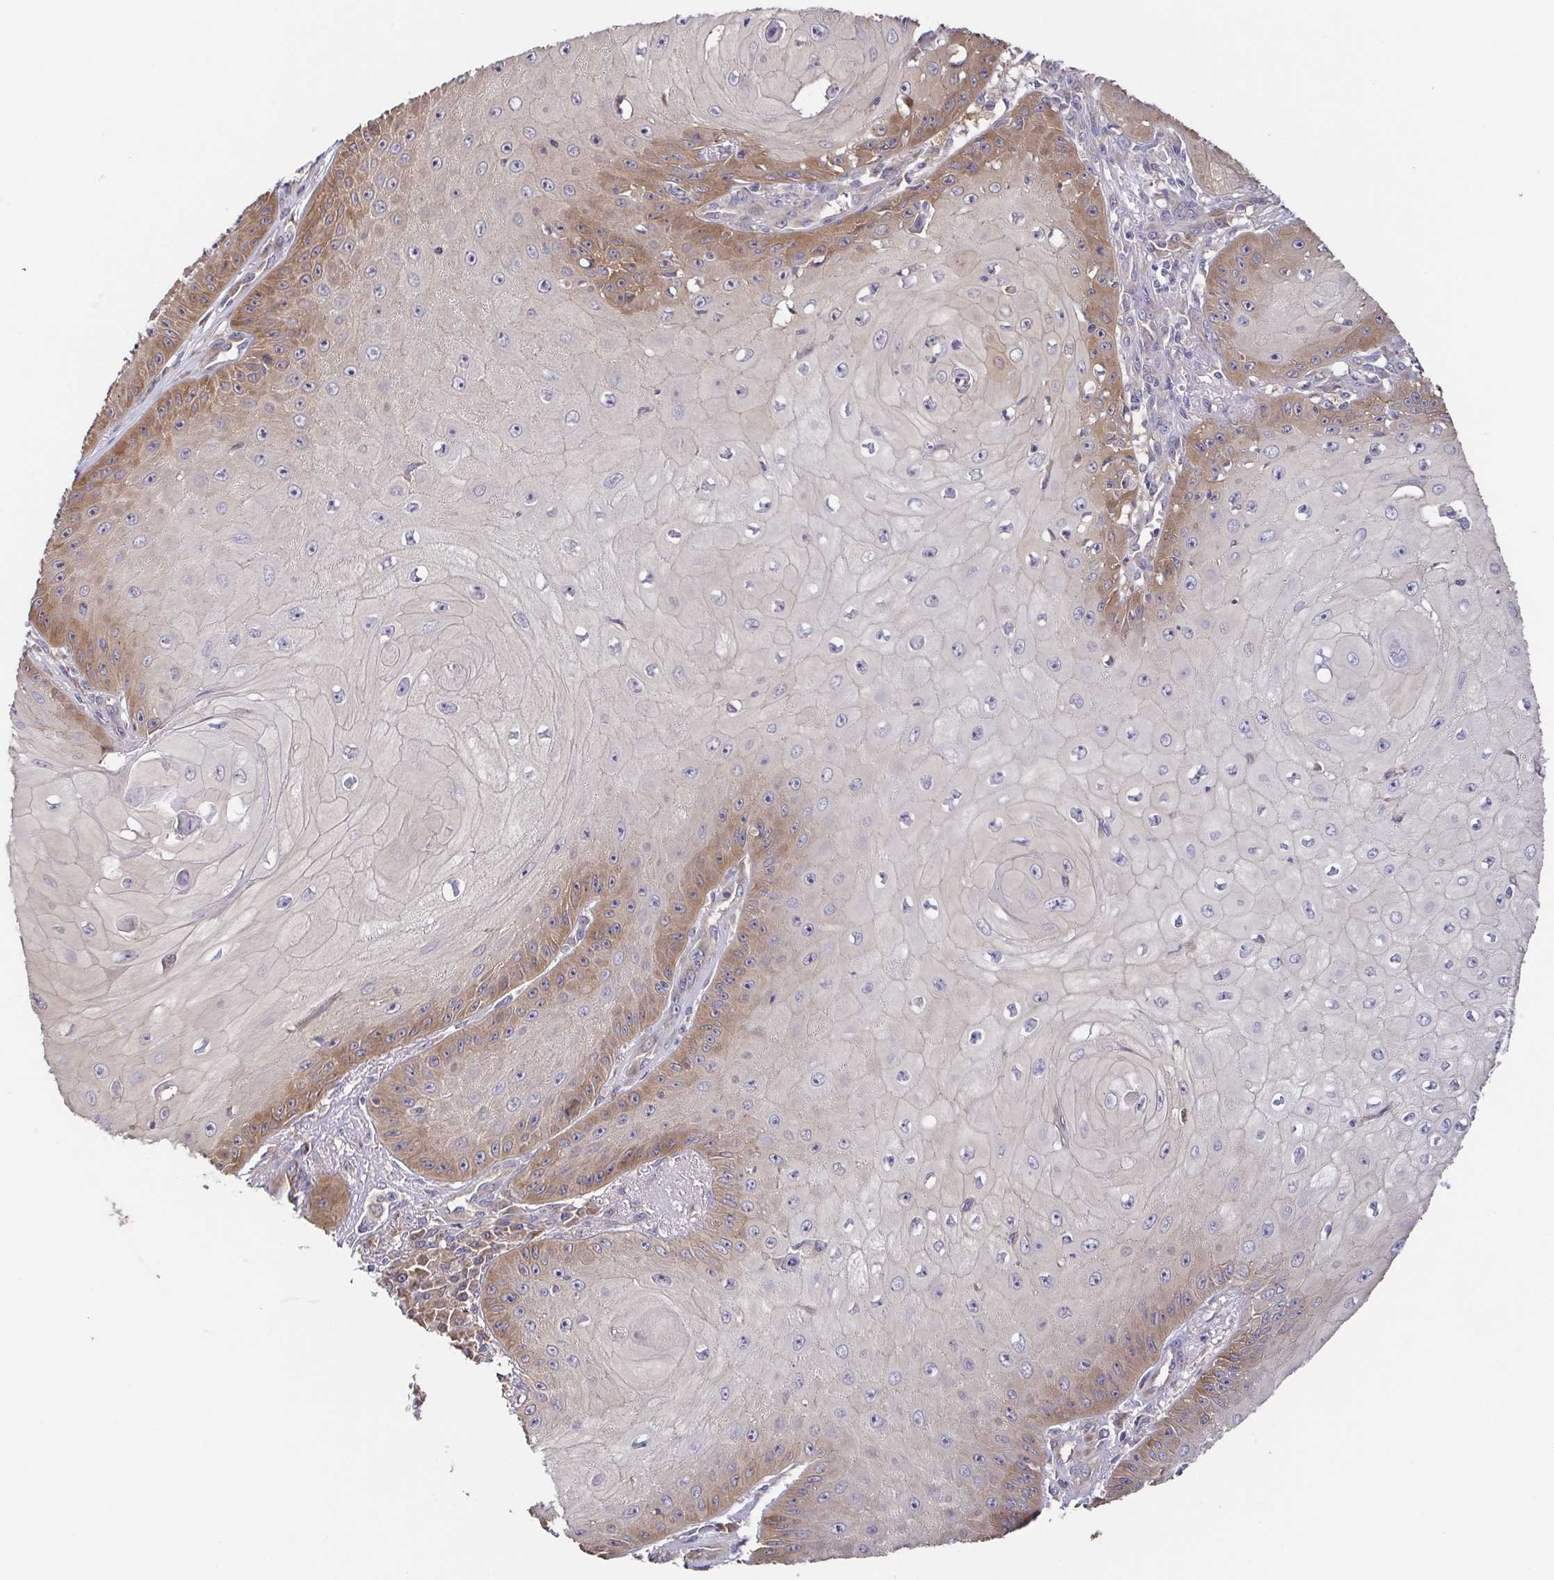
{"staining": {"intensity": "moderate", "quantity": "<25%", "location": "cytoplasmic/membranous"}, "tissue": "skin cancer", "cell_type": "Tumor cells", "image_type": "cancer", "snomed": [{"axis": "morphology", "description": "Squamous cell carcinoma, NOS"}, {"axis": "topography", "description": "Skin"}], "caption": "This is an image of immunohistochemistry staining of skin squamous cell carcinoma, which shows moderate expression in the cytoplasmic/membranous of tumor cells.", "gene": "EIF3D", "patient": {"sex": "male", "age": 70}}